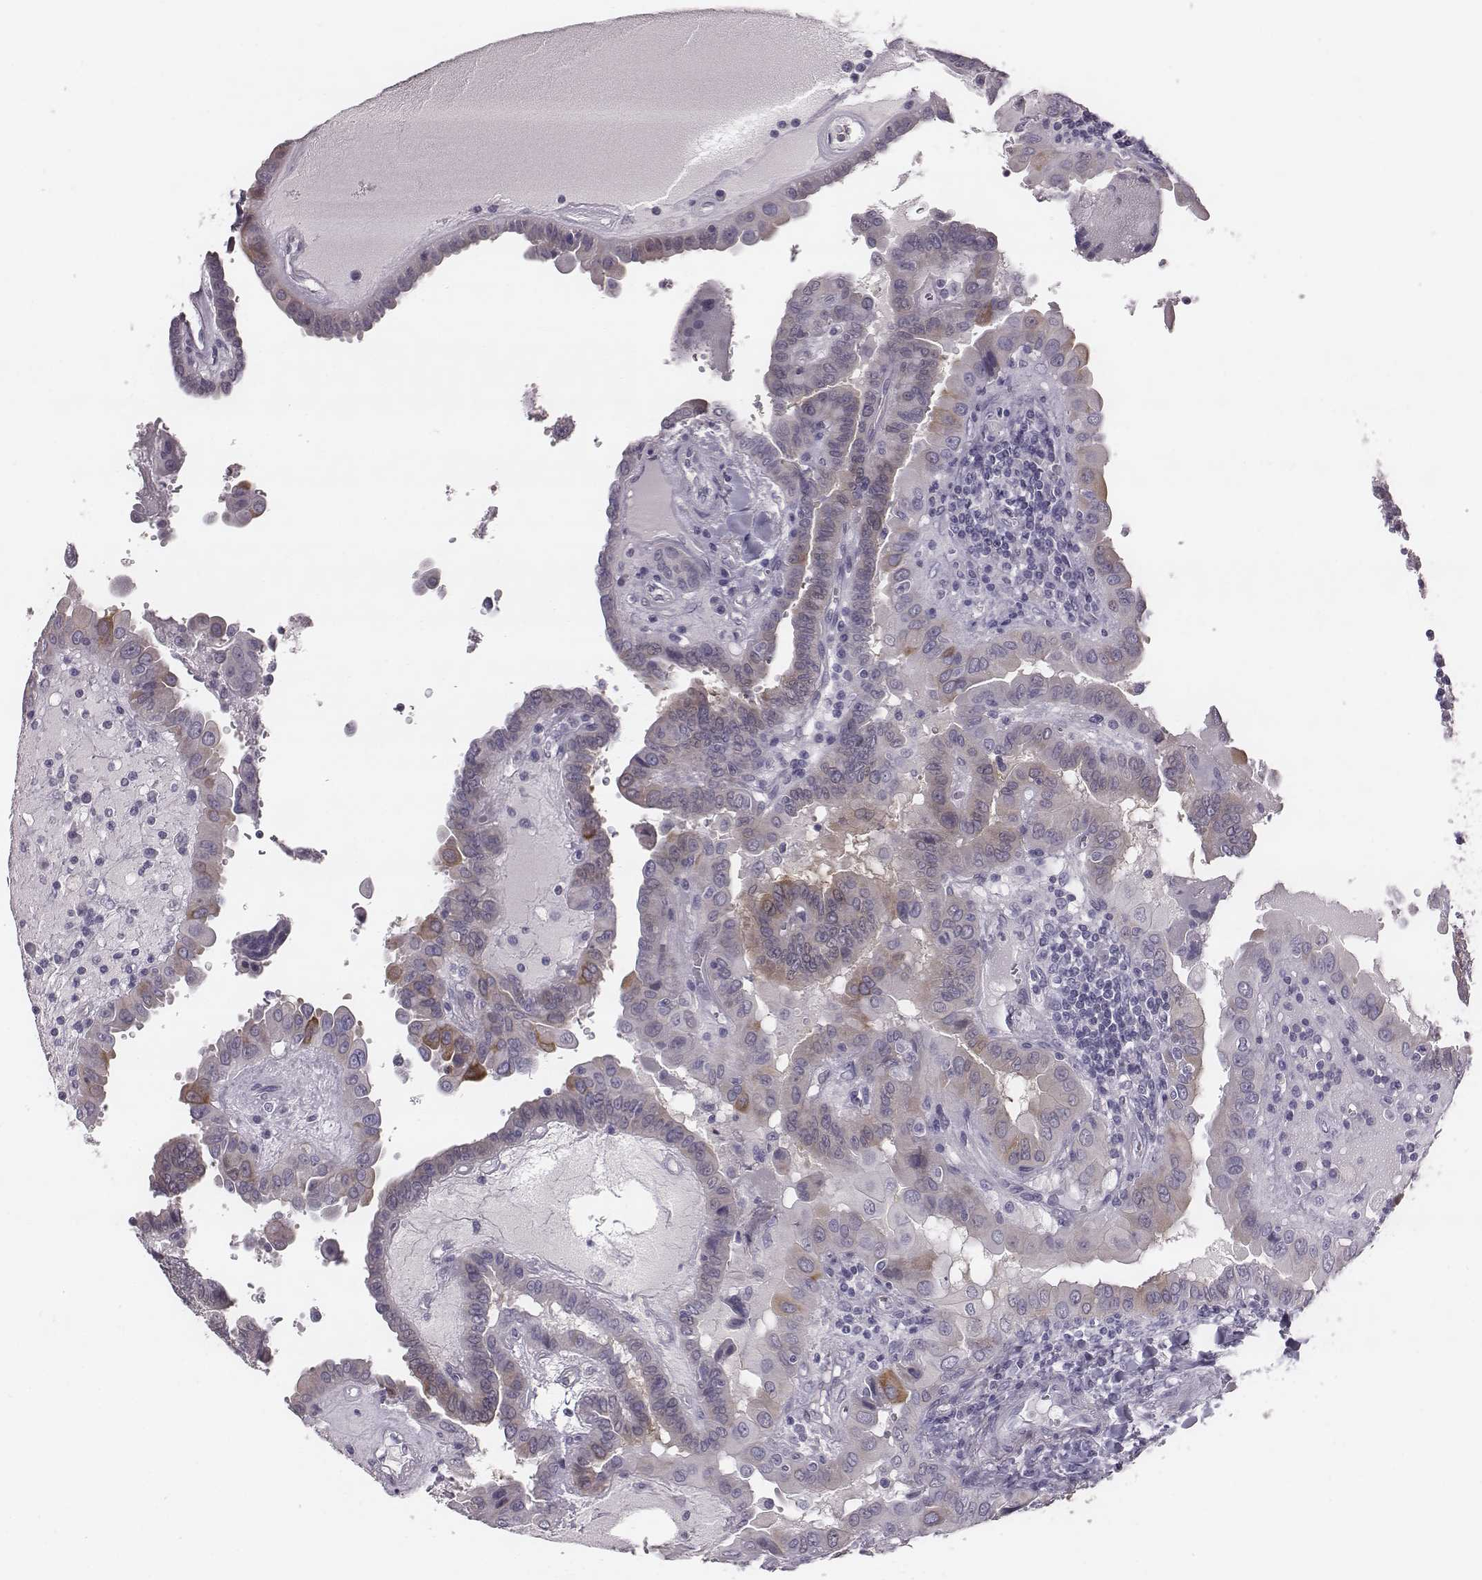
{"staining": {"intensity": "moderate", "quantity": "<25%", "location": "cytoplasmic/membranous"}, "tissue": "thyroid cancer", "cell_type": "Tumor cells", "image_type": "cancer", "snomed": [{"axis": "morphology", "description": "Papillary adenocarcinoma, NOS"}, {"axis": "topography", "description": "Thyroid gland"}], "caption": "Tumor cells show low levels of moderate cytoplasmic/membranous staining in approximately <25% of cells in human thyroid papillary adenocarcinoma. The staining is performed using DAB brown chromogen to label protein expression. The nuclei are counter-stained blue using hematoxylin.", "gene": "PDE8B", "patient": {"sex": "female", "age": 37}}